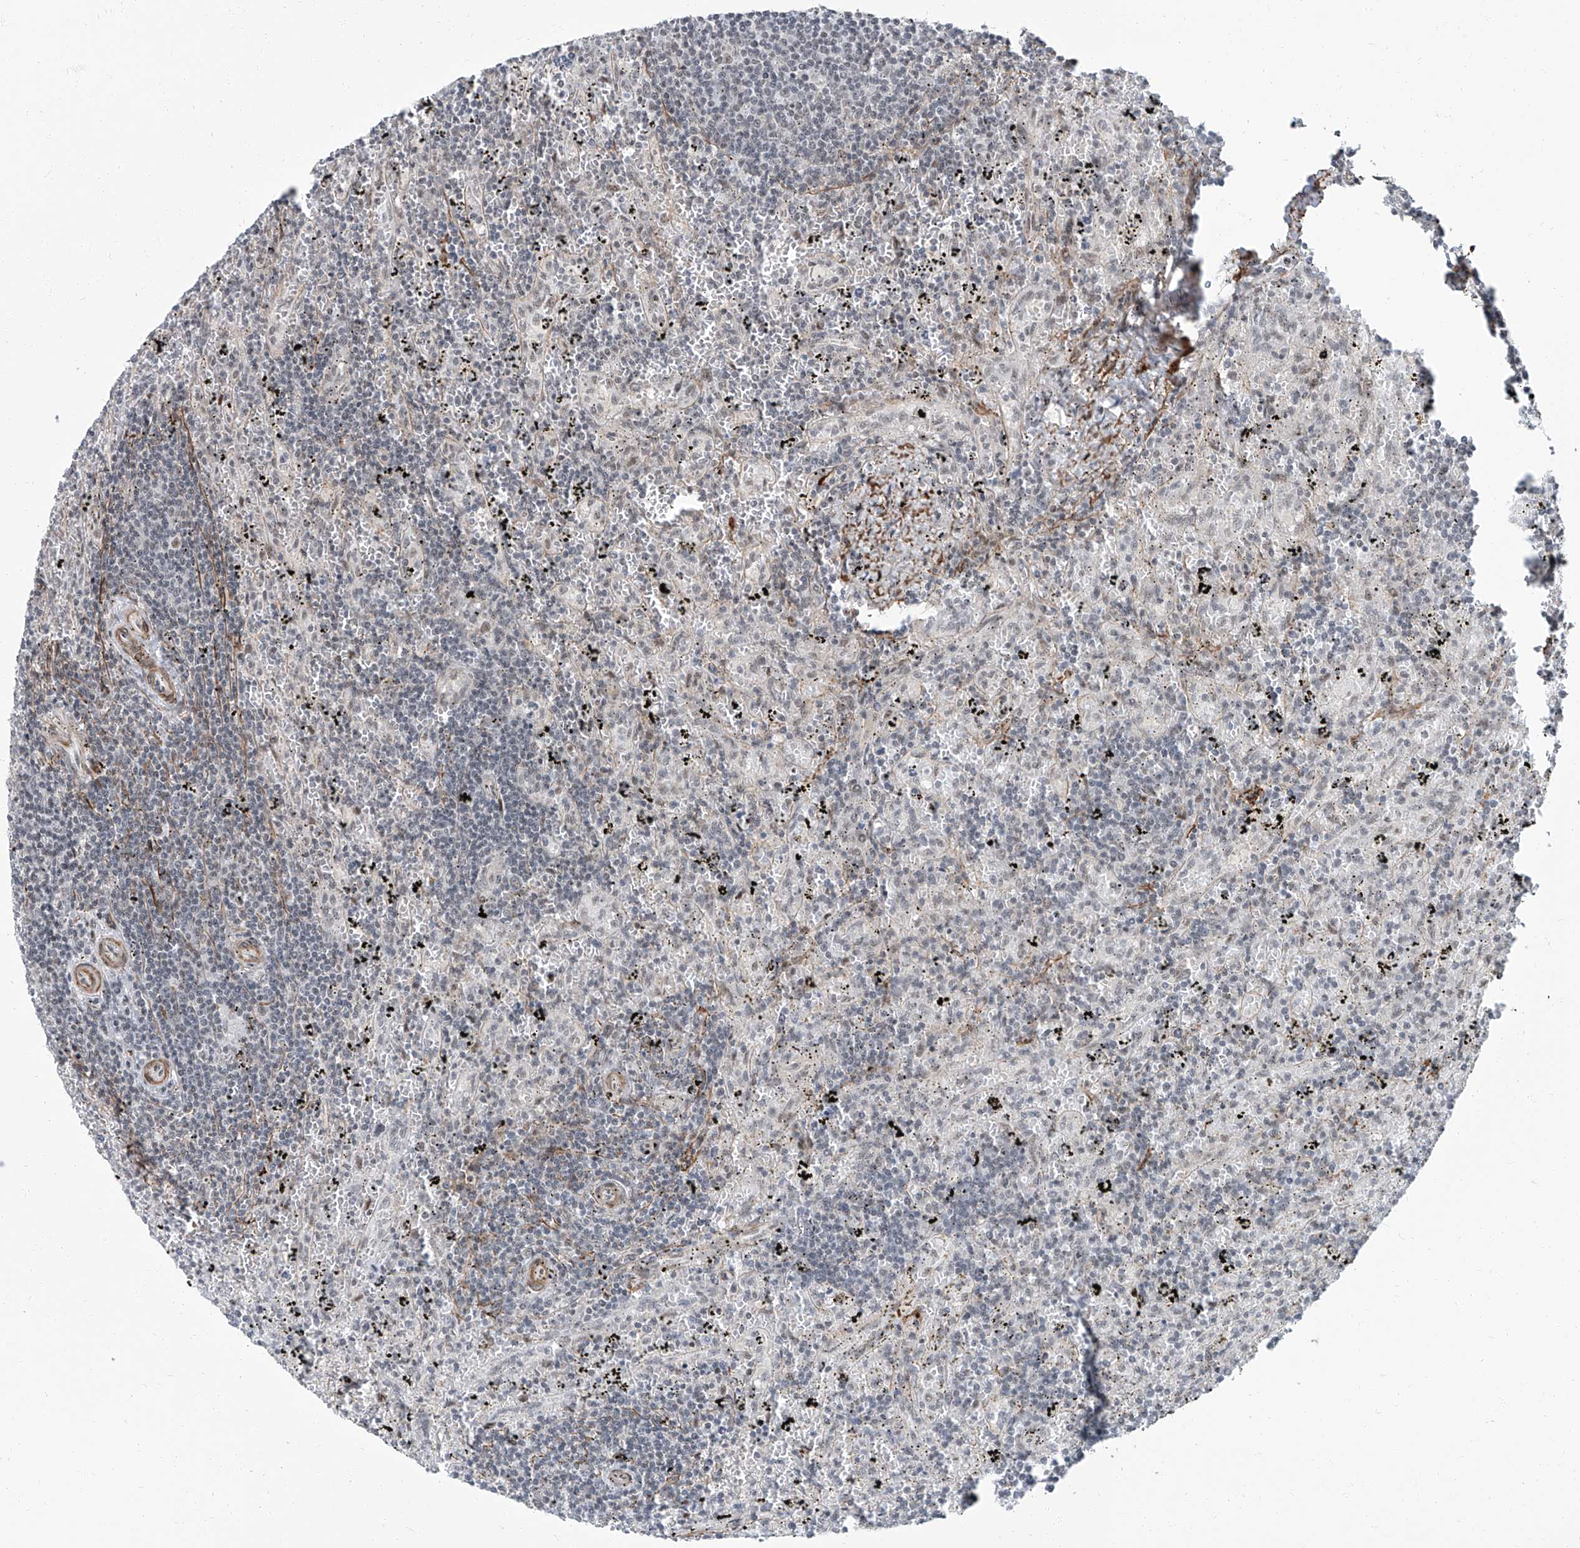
{"staining": {"intensity": "negative", "quantity": "none", "location": "none"}, "tissue": "lymphoma", "cell_type": "Tumor cells", "image_type": "cancer", "snomed": [{"axis": "morphology", "description": "Malignant lymphoma, non-Hodgkin's type, Low grade"}, {"axis": "topography", "description": "Spleen"}], "caption": "DAB immunohistochemical staining of human malignant lymphoma, non-Hodgkin's type (low-grade) demonstrates no significant expression in tumor cells. (DAB IHC visualized using brightfield microscopy, high magnification).", "gene": "TXLNB", "patient": {"sex": "male", "age": 76}}